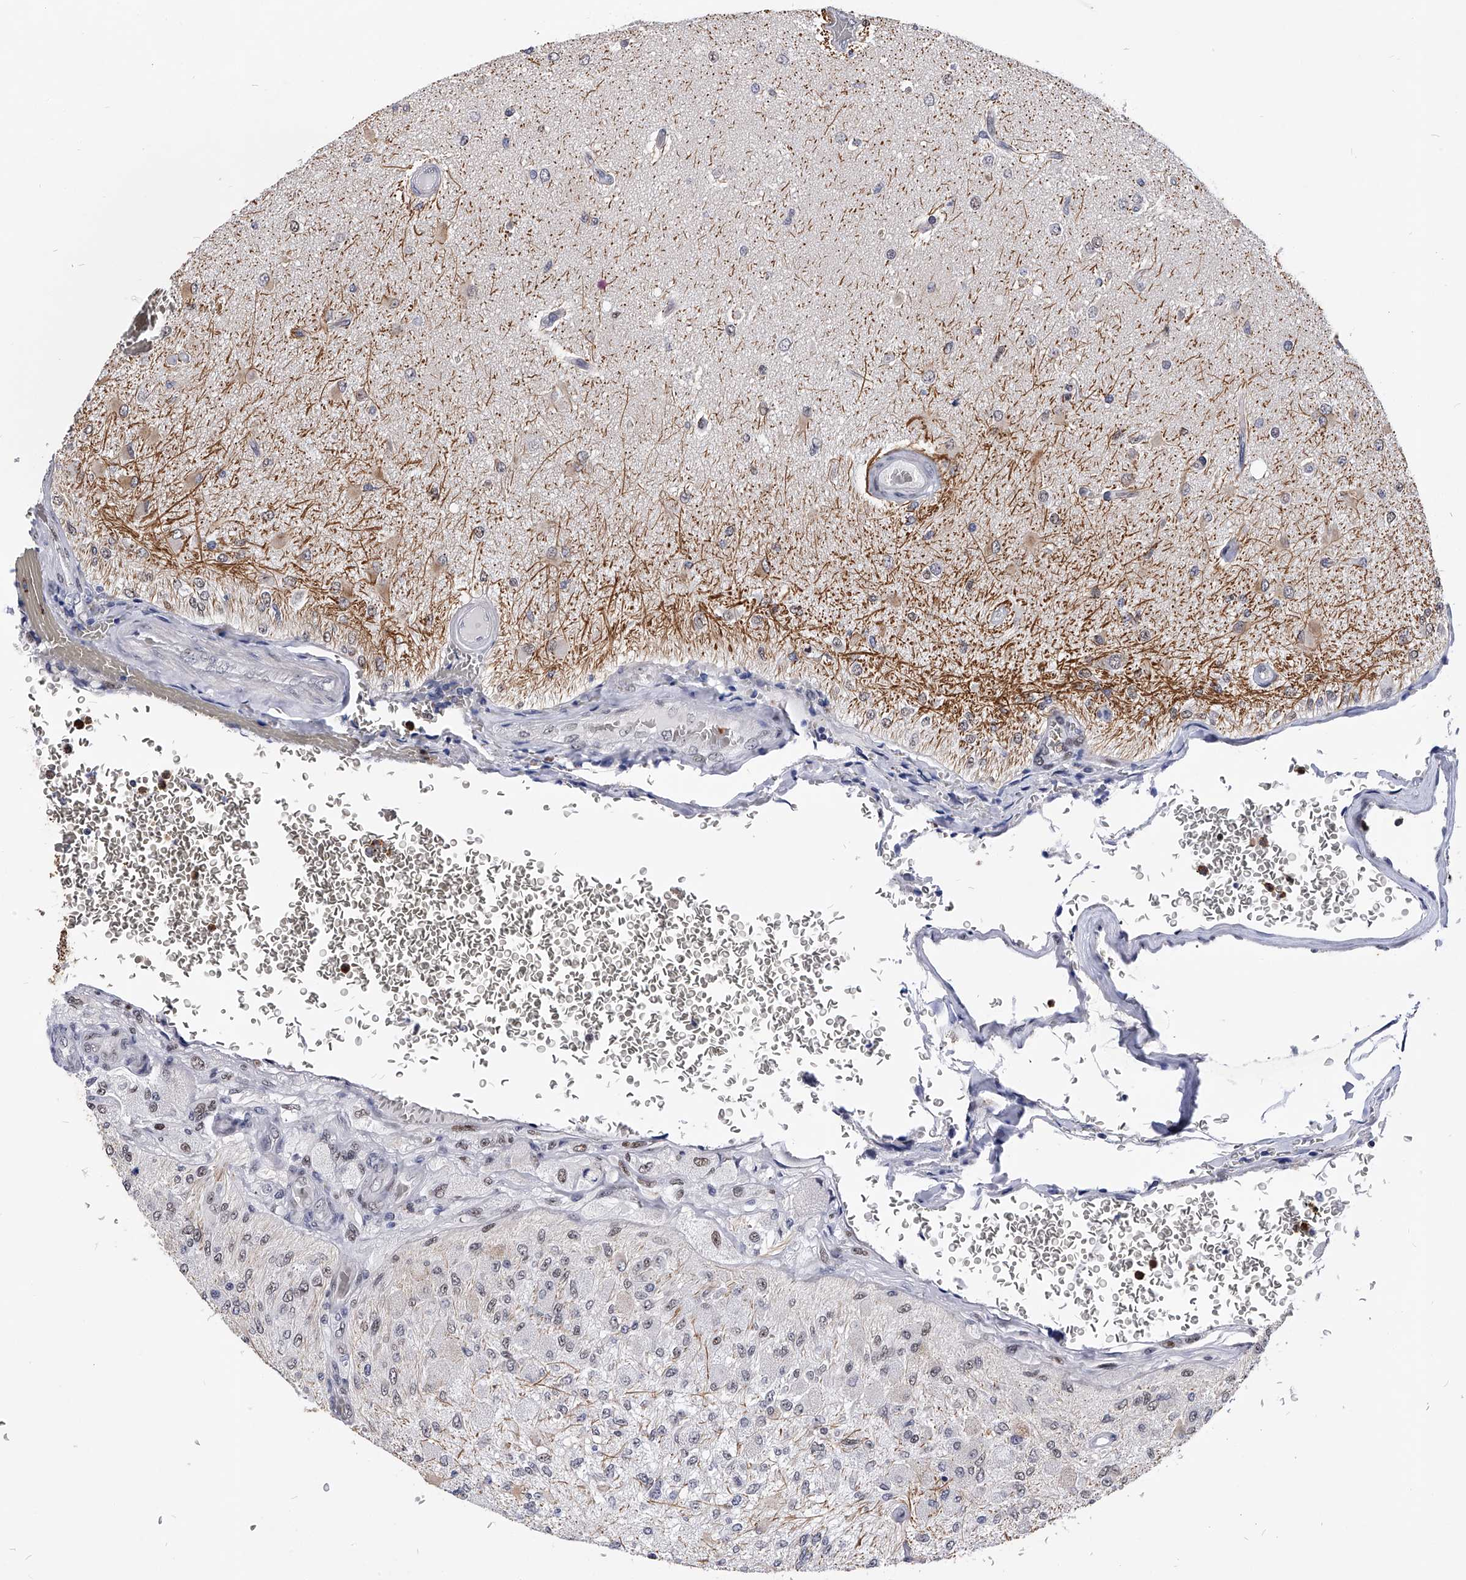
{"staining": {"intensity": "weak", "quantity": "<25%", "location": "nuclear"}, "tissue": "glioma", "cell_type": "Tumor cells", "image_type": "cancer", "snomed": [{"axis": "morphology", "description": "Normal tissue, NOS"}, {"axis": "morphology", "description": "Glioma, malignant, High grade"}, {"axis": "topography", "description": "Cerebral cortex"}], "caption": "There is no significant staining in tumor cells of malignant high-grade glioma.", "gene": "TESK2", "patient": {"sex": "male", "age": 77}}